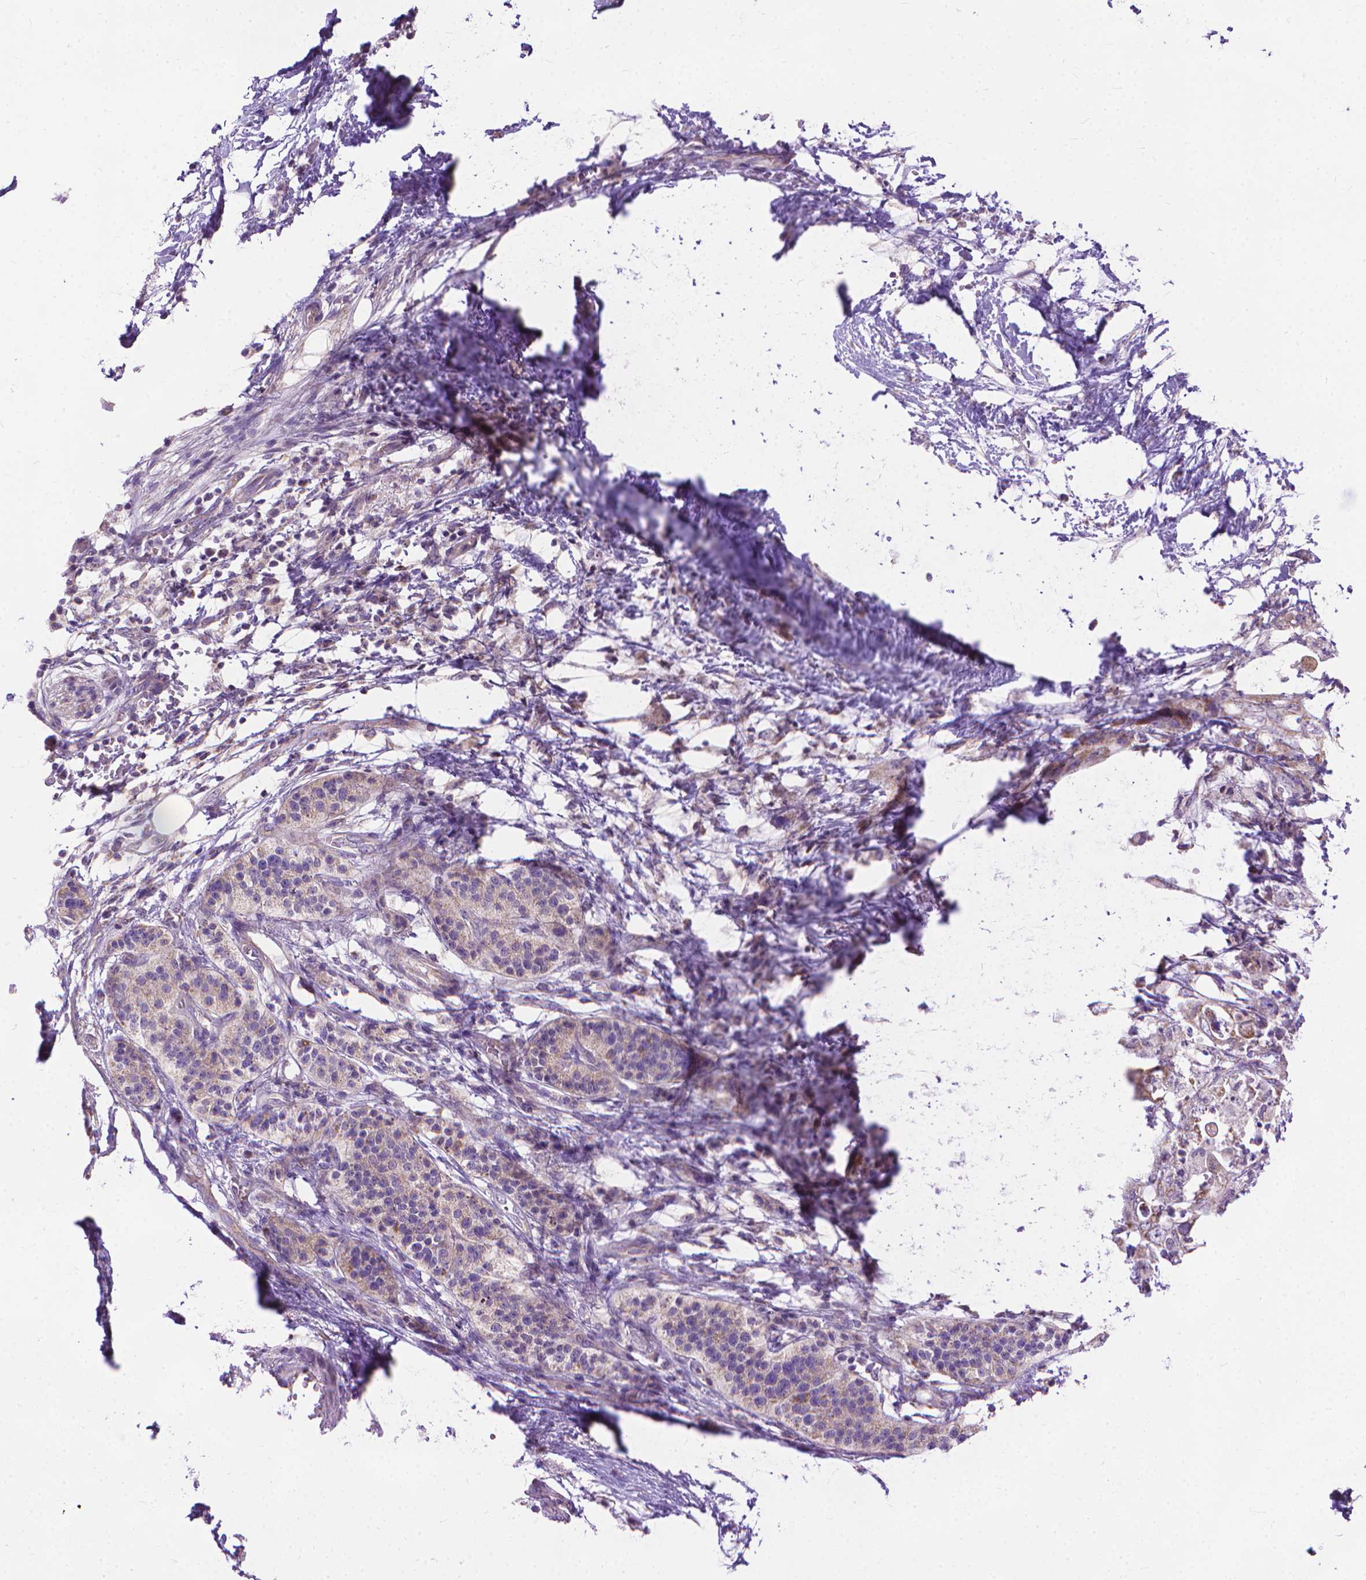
{"staining": {"intensity": "weak", "quantity": "25%-75%", "location": "cytoplasmic/membranous"}, "tissue": "pancreatic cancer", "cell_type": "Tumor cells", "image_type": "cancer", "snomed": [{"axis": "morphology", "description": "Adenocarcinoma, NOS"}, {"axis": "topography", "description": "Pancreas"}], "caption": "Protein staining of pancreatic adenocarcinoma tissue reveals weak cytoplasmic/membranous expression in about 25%-75% of tumor cells. (DAB IHC with brightfield microscopy, high magnification).", "gene": "SYN1", "patient": {"sex": "female", "age": 72}}